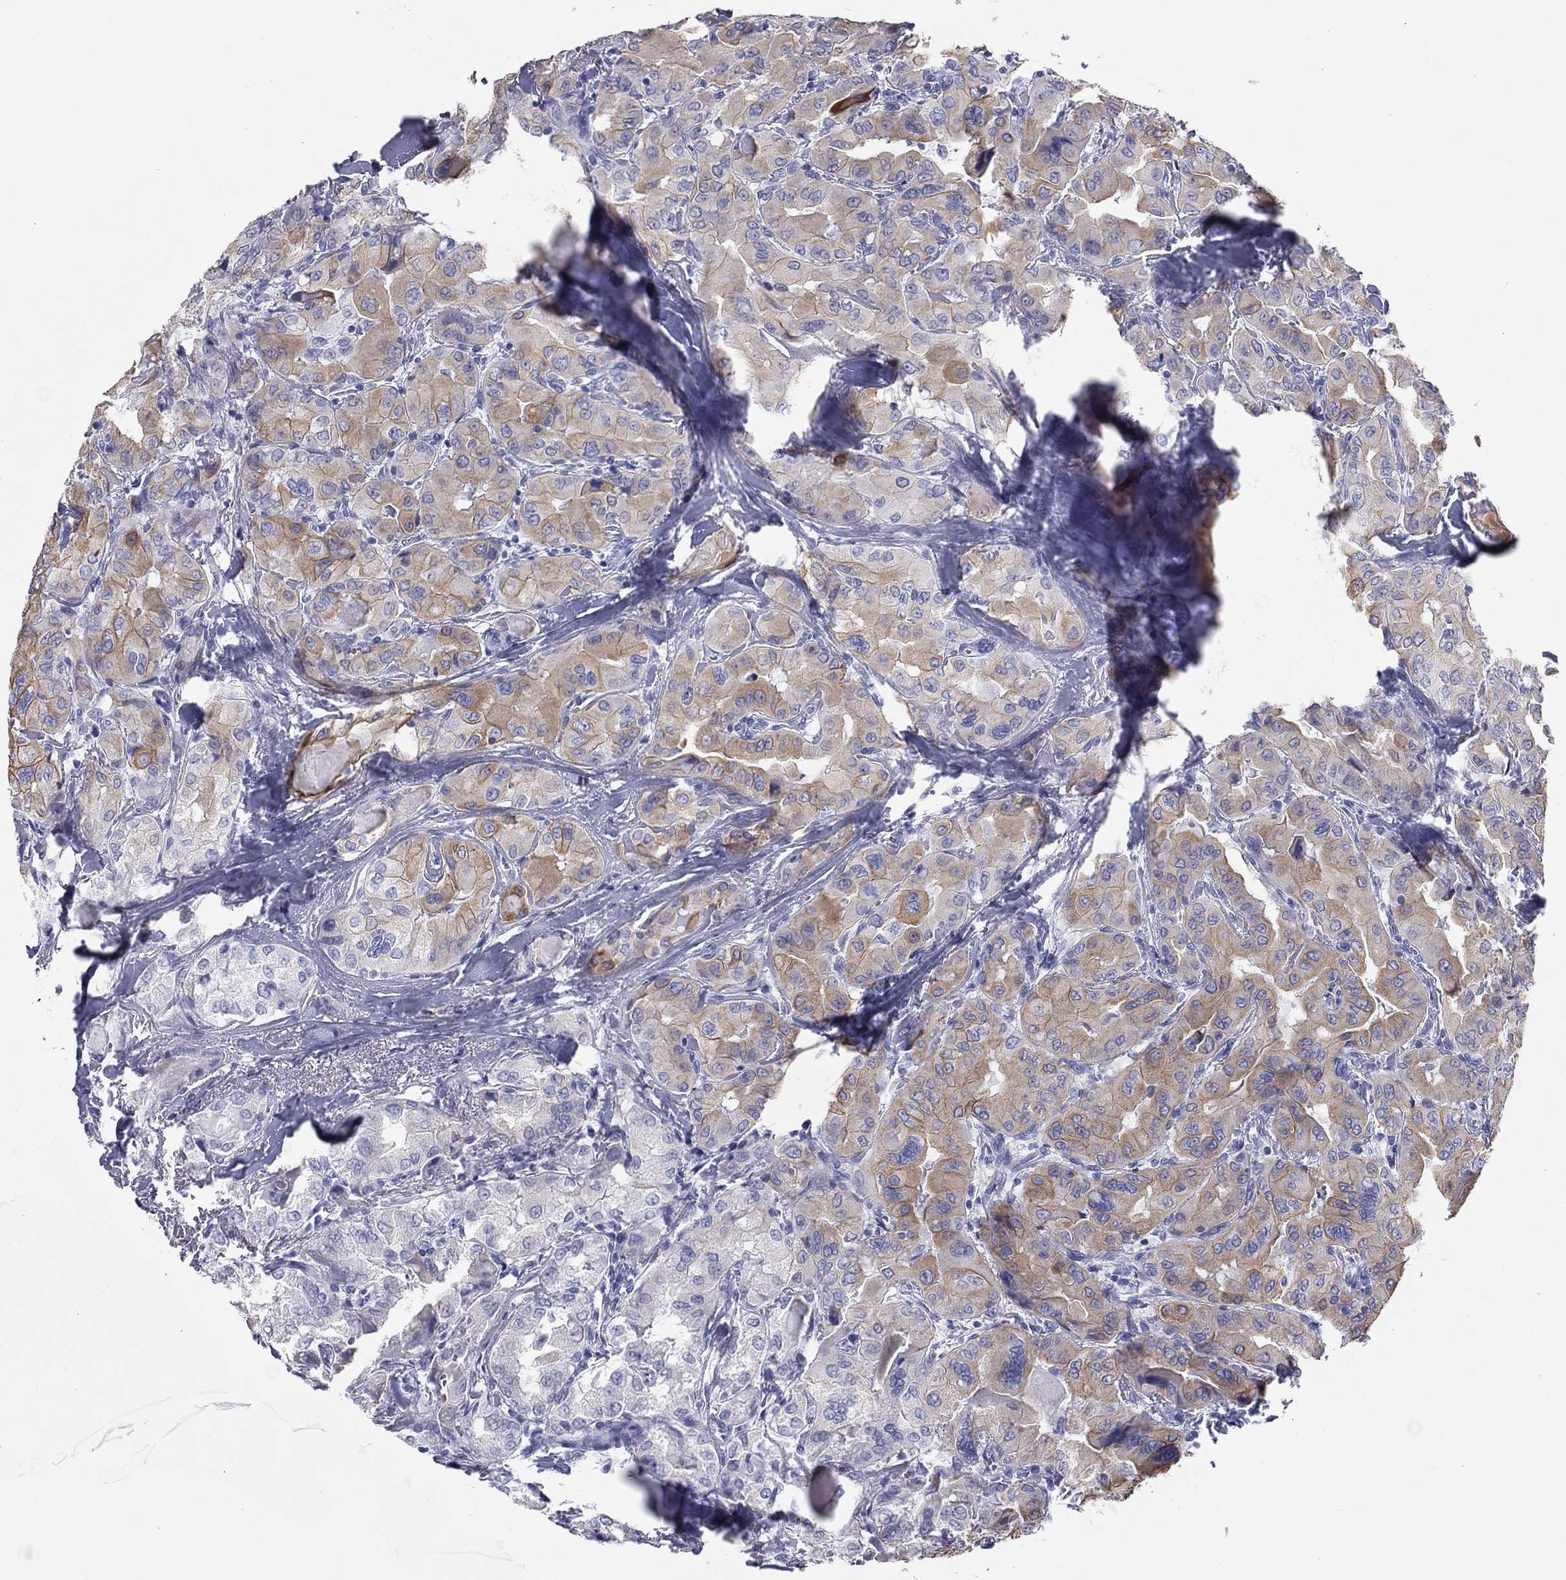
{"staining": {"intensity": "weak", "quantity": "<25%", "location": "cytoplasmic/membranous"}, "tissue": "thyroid cancer", "cell_type": "Tumor cells", "image_type": "cancer", "snomed": [{"axis": "morphology", "description": "Normal tissue, NOS"}, {"axis": "morphology", "description": "Papillary adenocarcinoma, NOS"}, {"axis": "topography", "description": "Thyroid gland"}], "caption": "Immunohistochemistry (IHC) histopathology image of papillary adenocarcinoma (thyroid) stained for a protein (brown), which exhibits no expression in tumor cells.", "gene": "KRT75", "patient": {"sex": "female", "age": 66}}